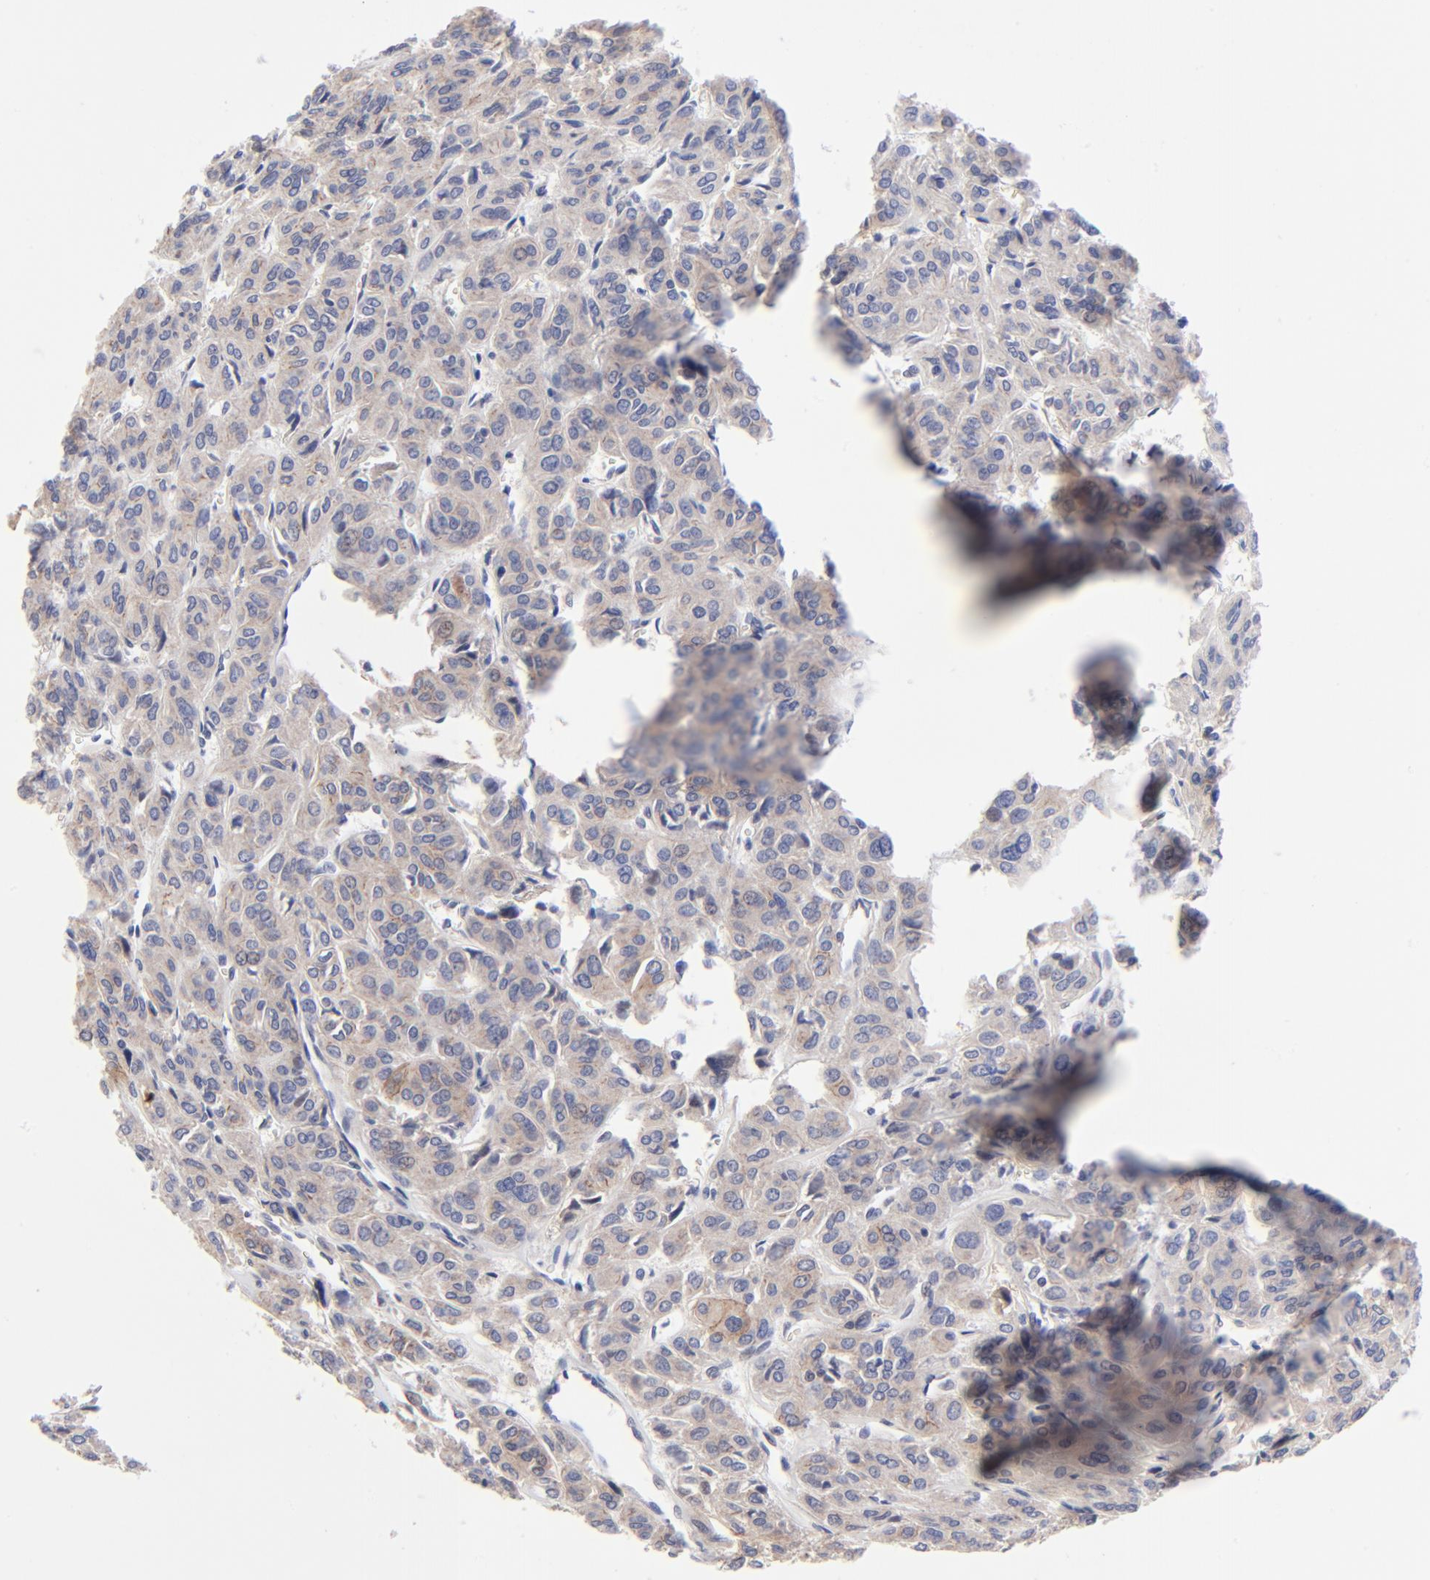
{"staining": {"intensity": "weak", "quantity": ">75%", "location": "cytoplasmic/membranous"}, "tissue": "thyroid cancer", "cell_type": "Tumor cells", "image_type": "cancer", "snomed": [{"axis": "morphology", "description": "Follicular adenoma carcinoma, NOS"}, {"axis": "topography", "description": "Thyroid gland"}], "caption": "Tumor cells display low levels of weak cytoplasmic/membranous staining in about >75% of cells in follicular adenoma carcinoma (thyroid).", "gene": "FBXO8", "patient": {"sex": "female", "age": 71}}